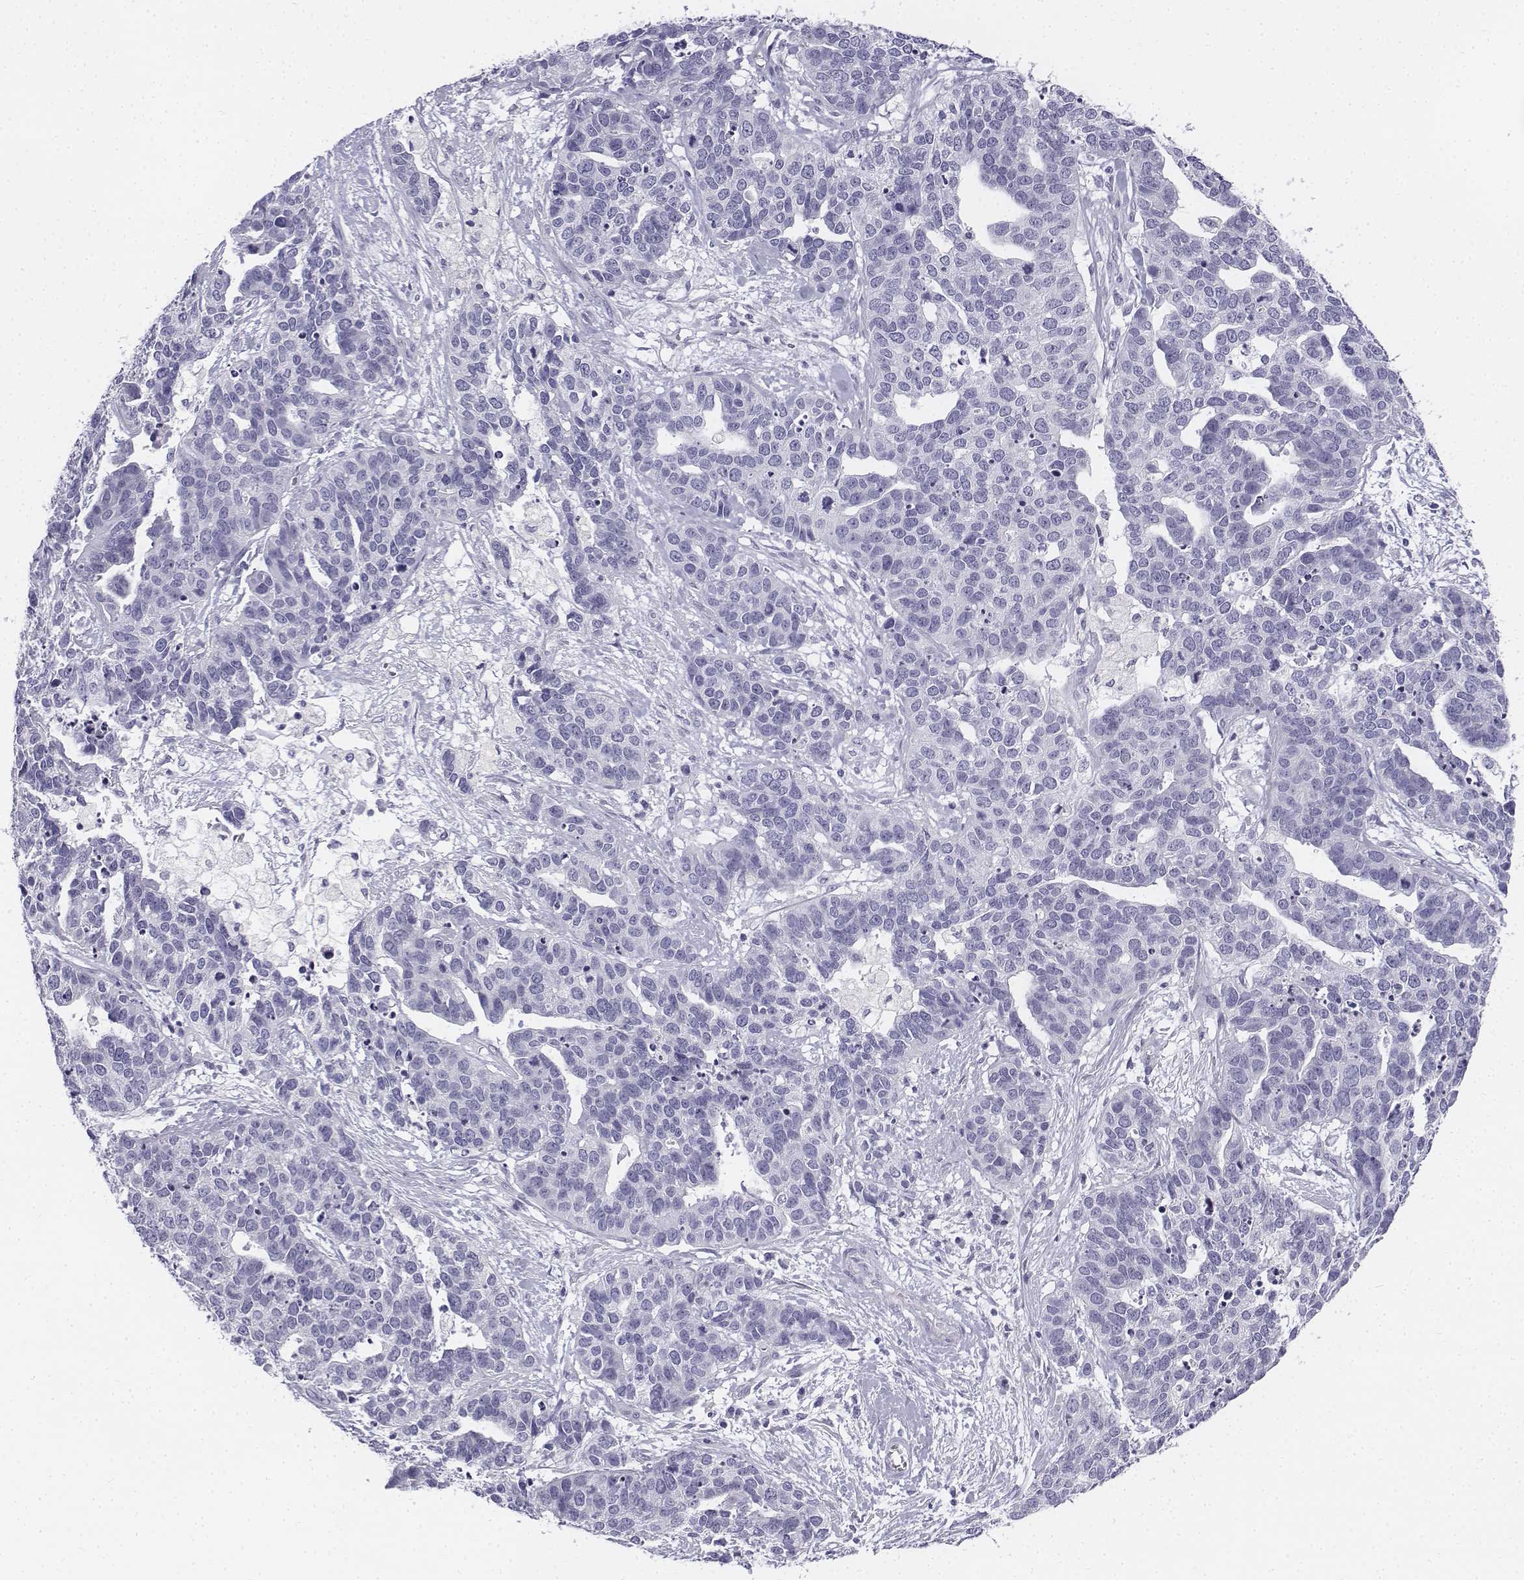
{"staining": {"intensity": "negative", "quantity": "none", "location": "none"}, "tissue": "ovarian cancer", "cell_type": "Tumor cells", "image_type": "cancer", "snomed": [{"axis": "morphology", "description": "Carcinoma, endometroid"}, {"axis": "topography", "description": "Ovary"}], "caption": "Photomicrograph shows no significant protein expression in tumor cells of ovarian cancer (endometroid carcinoma).", "gene": "TH", "patient": {"sex": "female", "age": 65}}